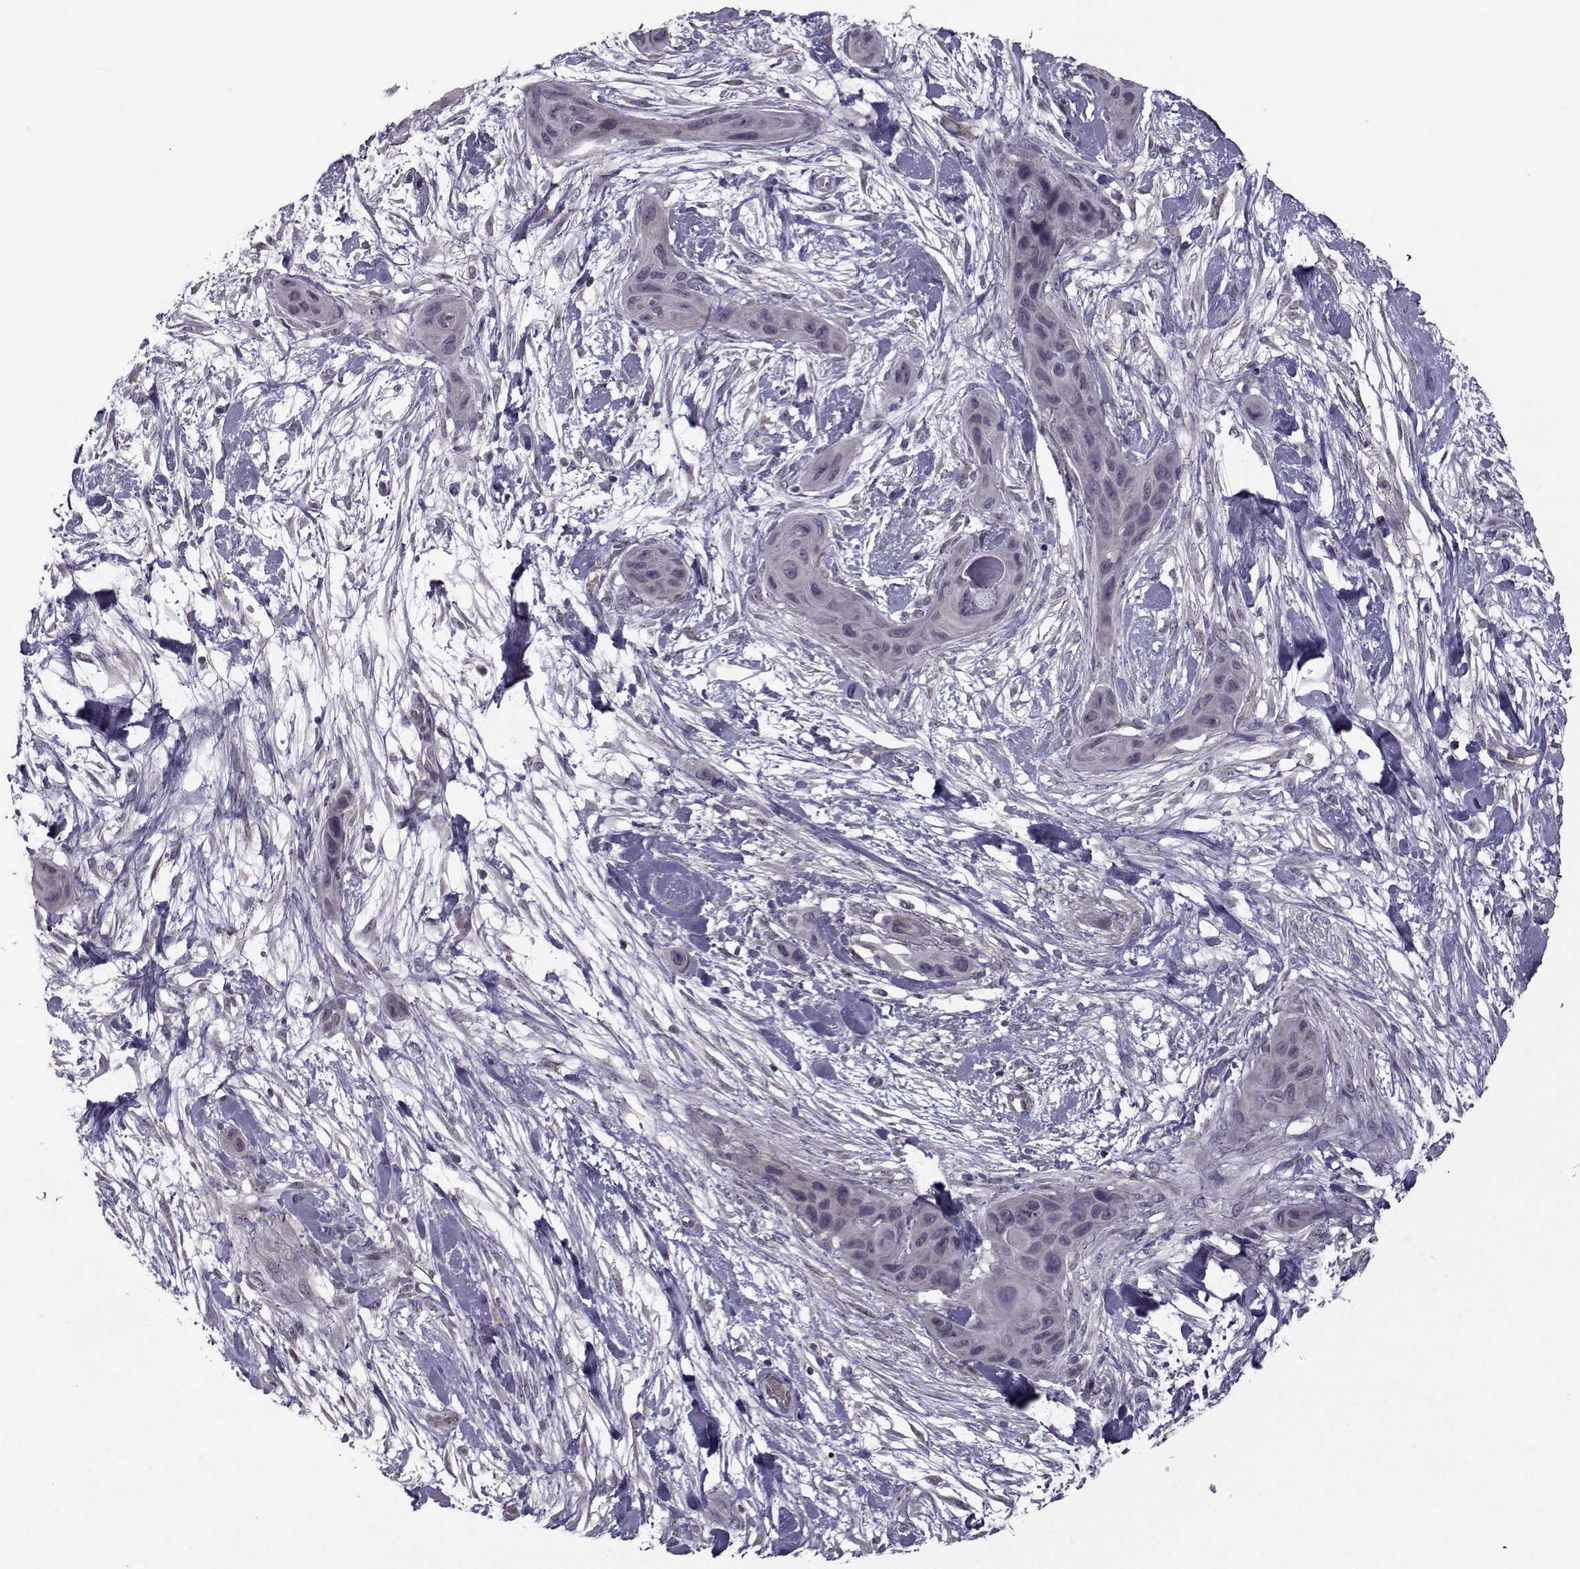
{"staining": {"intensity": "negative", "quantity": "none", "location": "none"}, "tissue": "skin cancer", "cell_type": "Tumor cells", "image_type": "cancer", "snomed": [{"axis": "morphology", "description": "Squamous cell carcinoma, NOS"}, {"axis": "topography", "description": "Skin"}], "caption": "The photomicrograph shows no staining of tumor cells in squamous cell carcinoma (skin). (Immunohistochemistry (ihc), brightfield microscopy, high magnification).", "gene": "FDXR", "patient": {"sex": "male", "age": 79}}